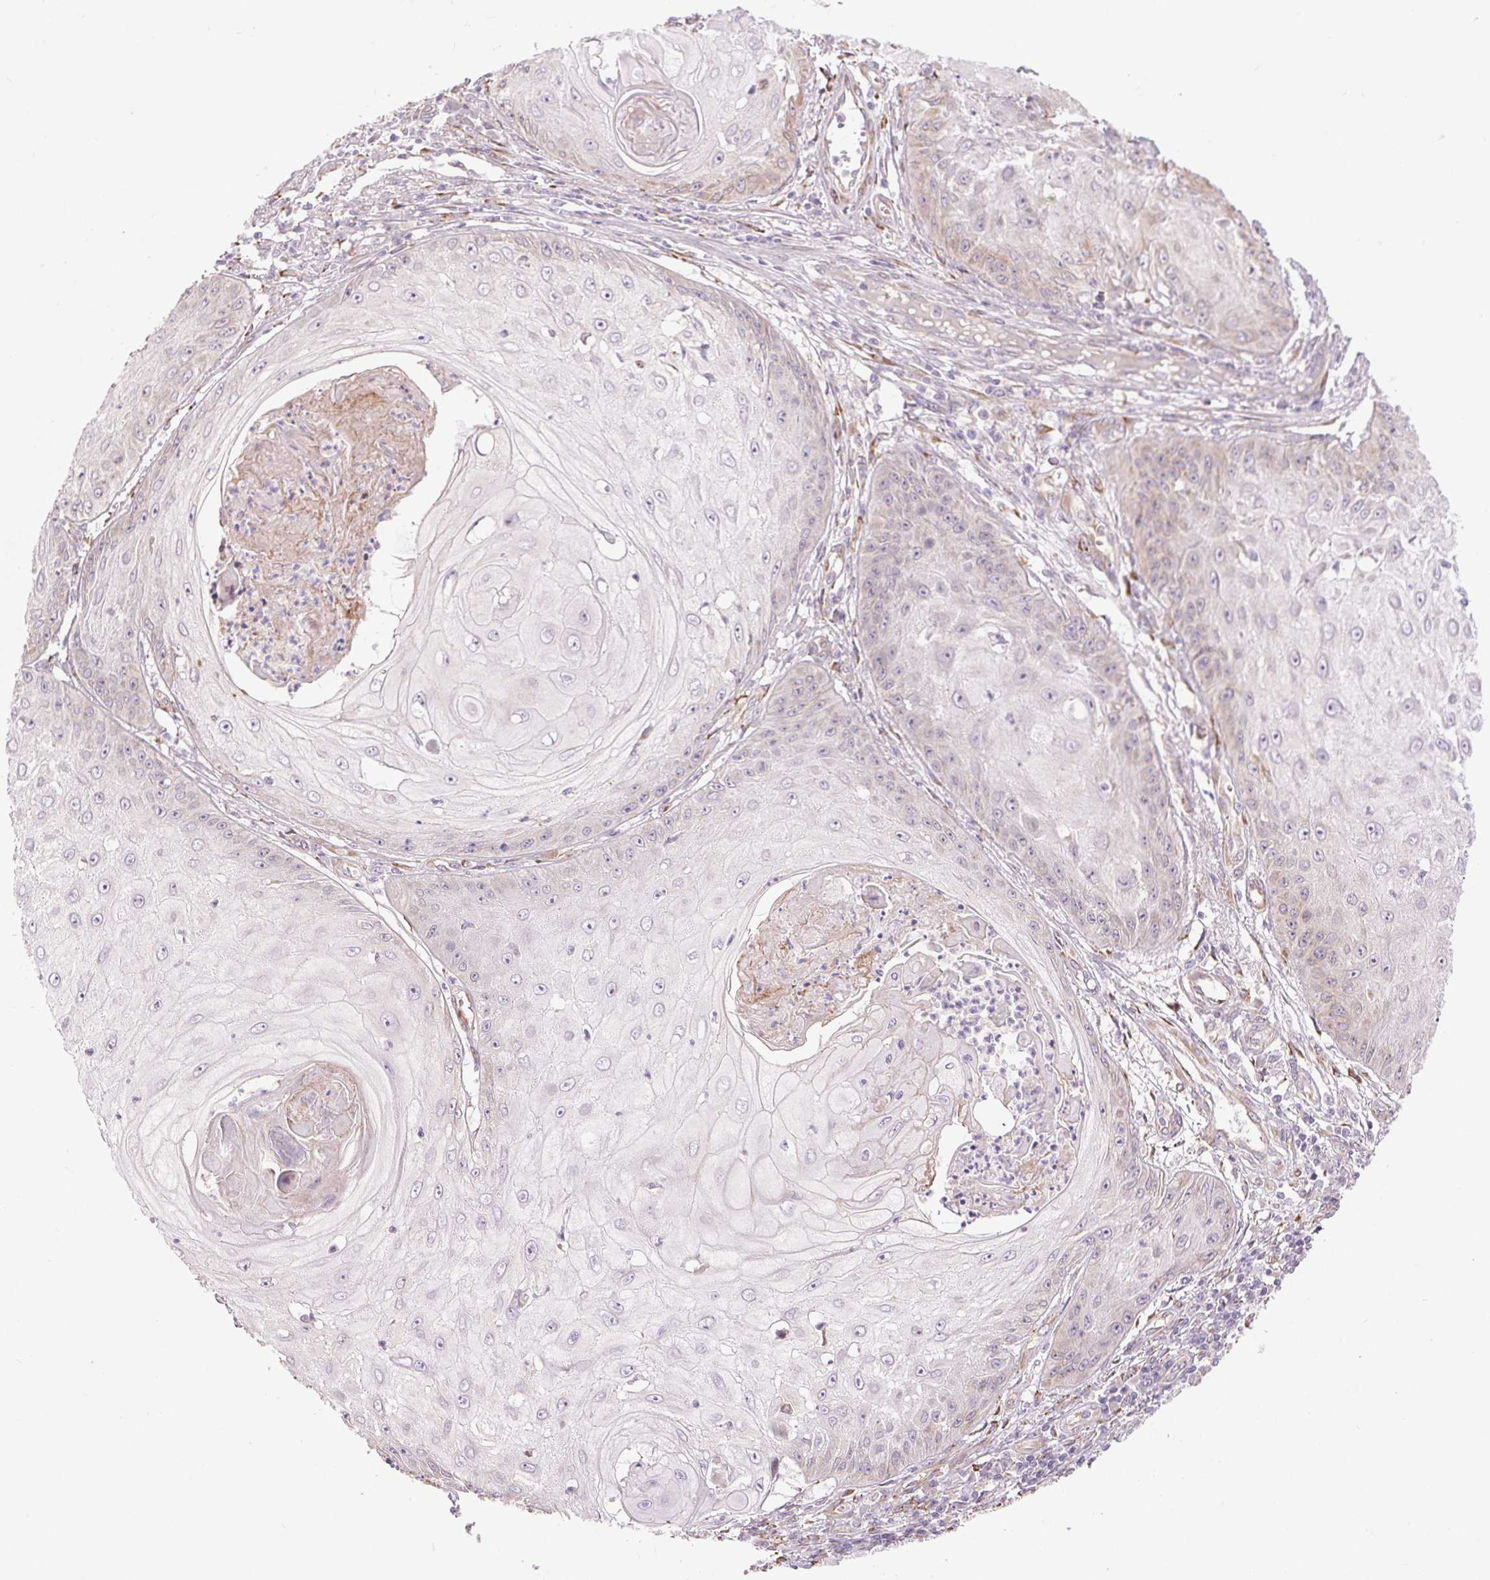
{"staining": {"intensity": "negative", "quantity": "none", "location": "none"}, "tissue": "skin cancer", "cell_type": "Tumor cells", "image_type": "cancer", "snomed": [{"axis": "morphology", "description": "Squamous cell carcinoma, NOS"}, {"axis": "topography", "description": "Skin"}], "caption": "An image of skin cancer (squamous cell carcinoma) stained for a protein exhibits no brown staining in tumor cells.", "gene": "METTL17", "patient": {"sex": "male", "age": 70}}